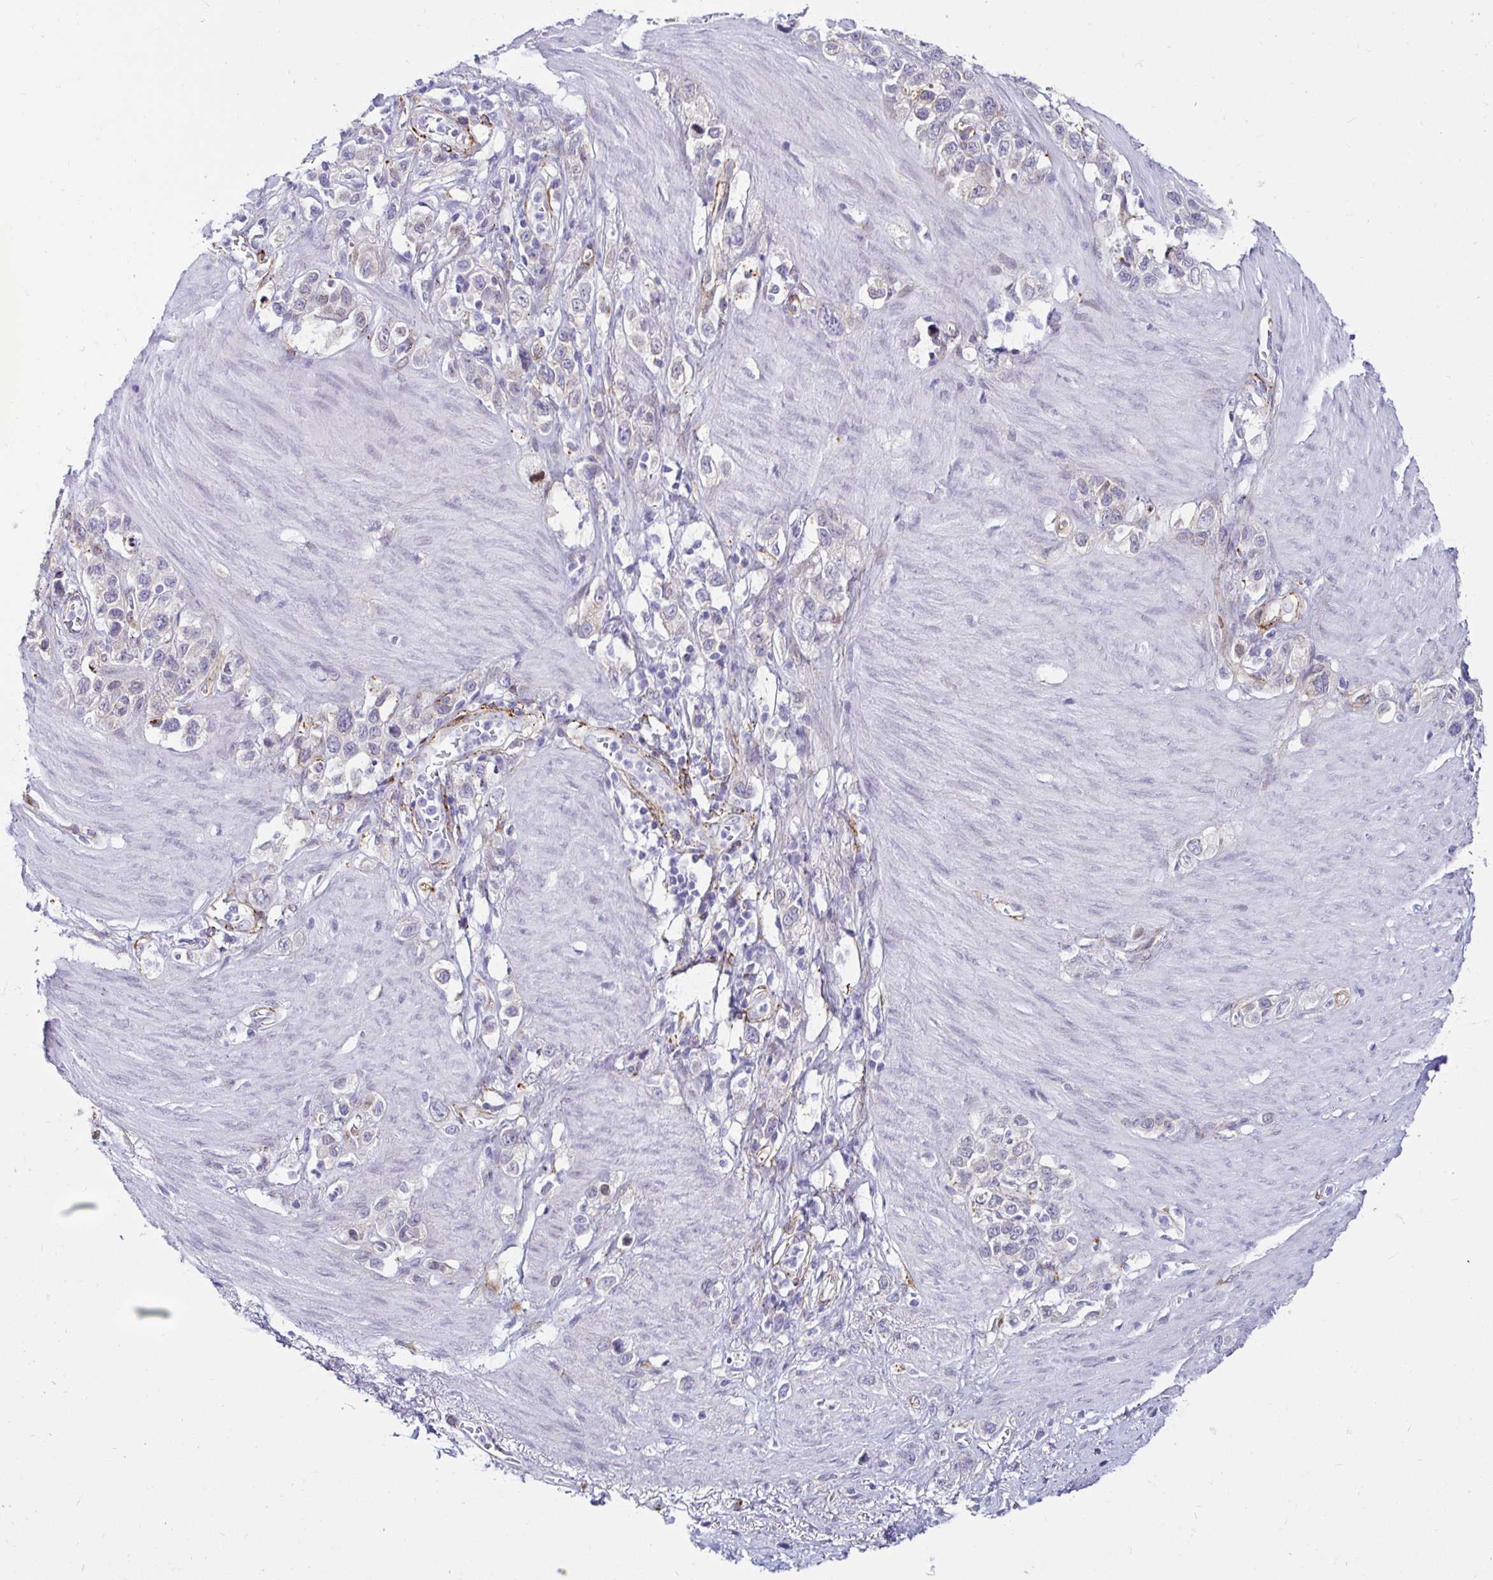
{"staining": {"intensity": "negative", "quantity": "none", "location": "none"}, "tissue": "stomach cancer", "cell_type": "Tumor cells", "image_type": "cancer", "snomed": [{"axis": "morphology", "description": "Adenocarcinoma, NOS"}, {"axis": "topography", "description": "Stomach"}], "caption": "A high-resolution micrograph shows immunohistochemistry (IHC) staining of stomach cancer, which reveals no significant staining in tumor cells. (DAB (3,3'-diaminobenzidine) IHC with hematoxylin counter stain).", "gene": "ANKRD62", "patient": {"sex": "female", "age": 65}}